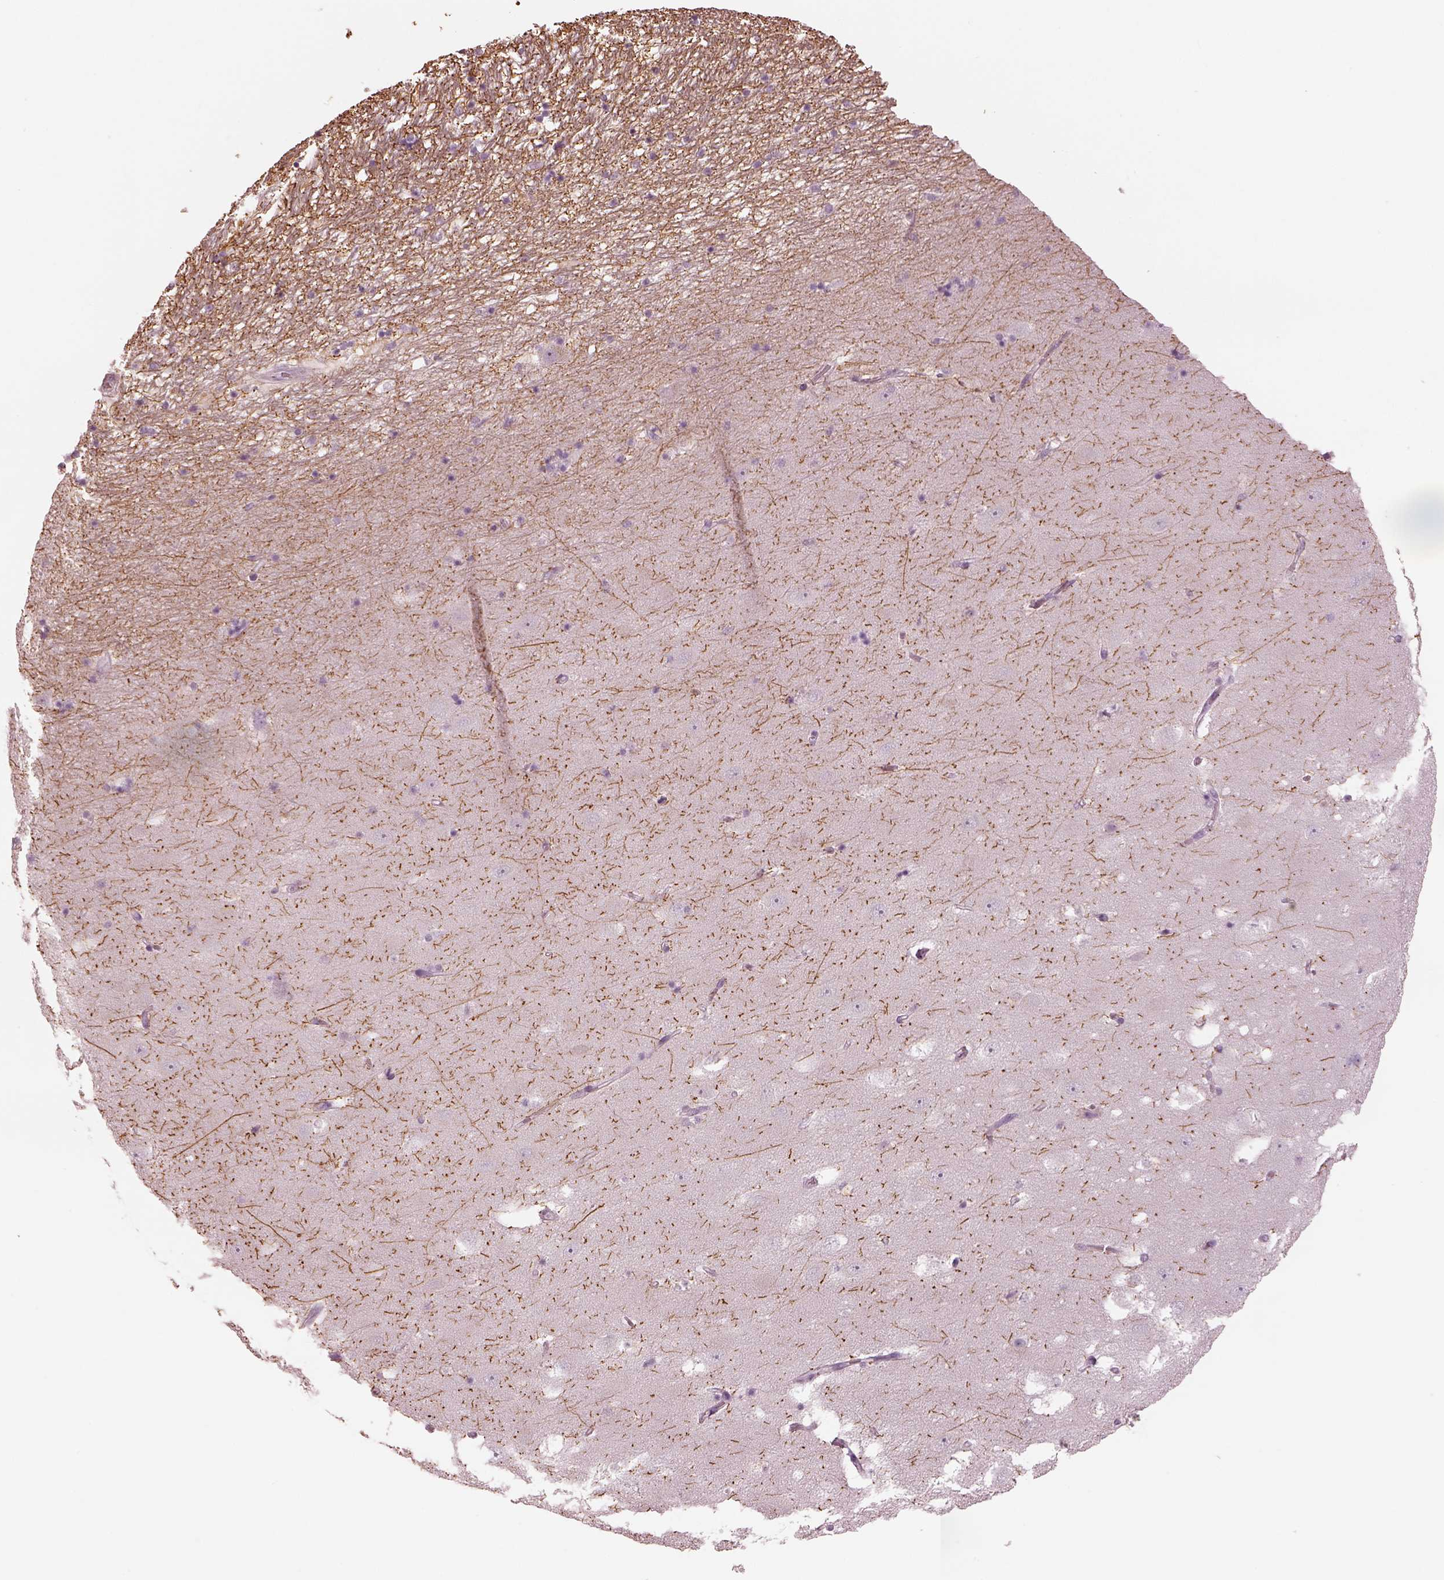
{"staining": {"intensity": "negative", "quantity": "none", "location": "none"}, "tissue": "hippocampus", "cell_type": "Glial cells", "image_type": "normal", "snomed": [{"axis": "morphology", "description": "Normal tissue, NOS"}, {"axis": "topography", "description": "Hippocampus"}], "caption": "DAB immunohistochemical staining of benign human hippocampus shows no significant positivity in glial cells.", "gene": "MIA", "patient": {"sex": "male", "age": 58}}